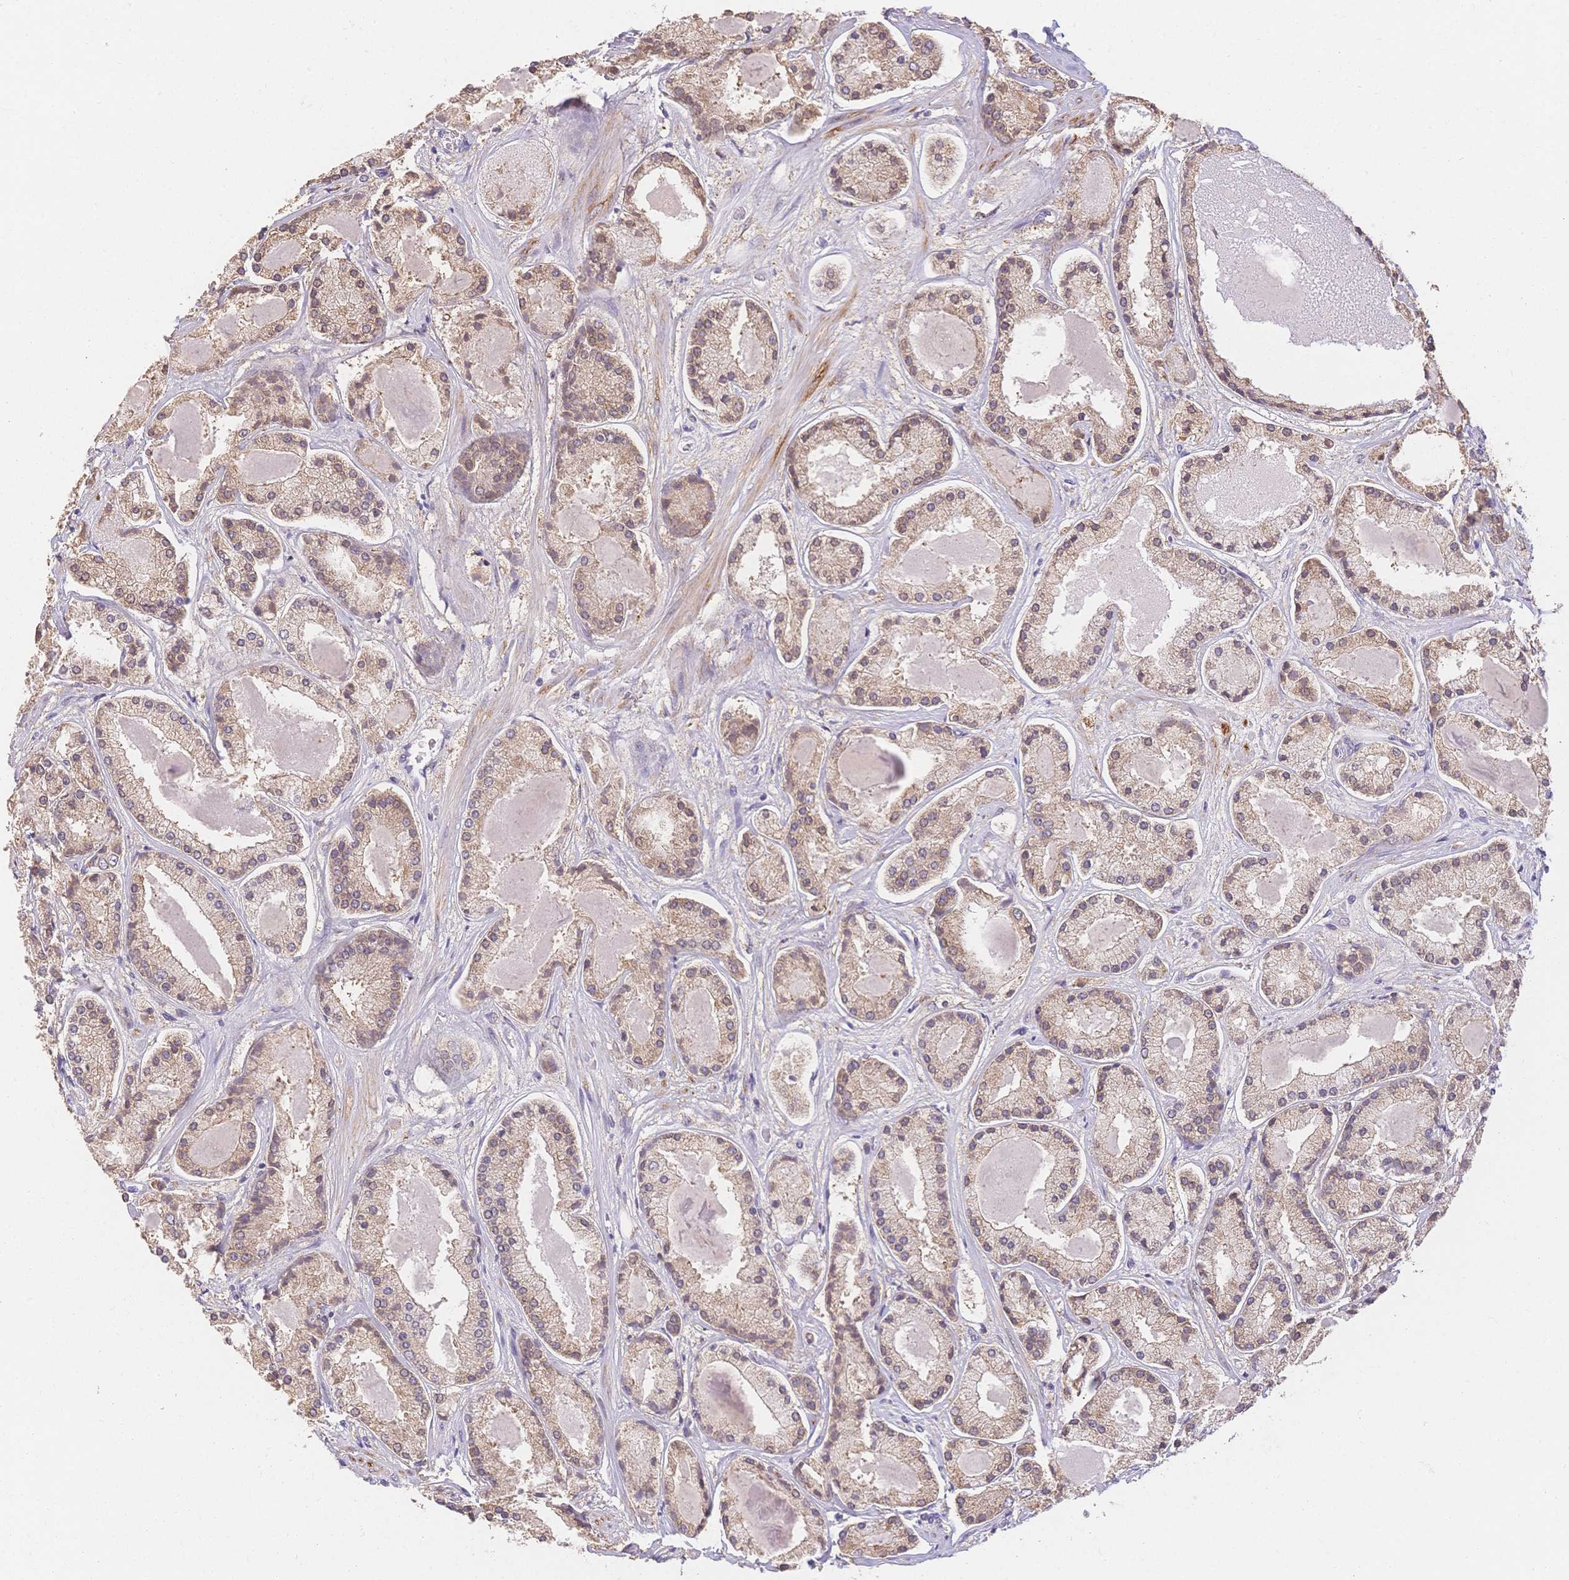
{"staining": {"intensity": "weak", "quantity": ">75%", "location": "cytoplasmic/membranous"}, "tissue": "prostate cancer", "cell_type": "Tumor cells", "image_type": "cancer", "snomed": [{"axis": "morphology", "description": "Adenocarcinoma, High grade"}, {"axis": "topography", "description": "Prostate"}], "caption": "The image displays a brown stain indicating the presence of a protein in the cytoplasmic/membranous of tumor cells in prostate adenocarcinoma (high-grade). The staining was performed using DAB to visualize the protein expression in brown, while the nuclei were stained in blue with hematoxylin (Magnification: 20x).", "gene": "HS3ST5", "patient": {"sex": "male", "age": 67}}